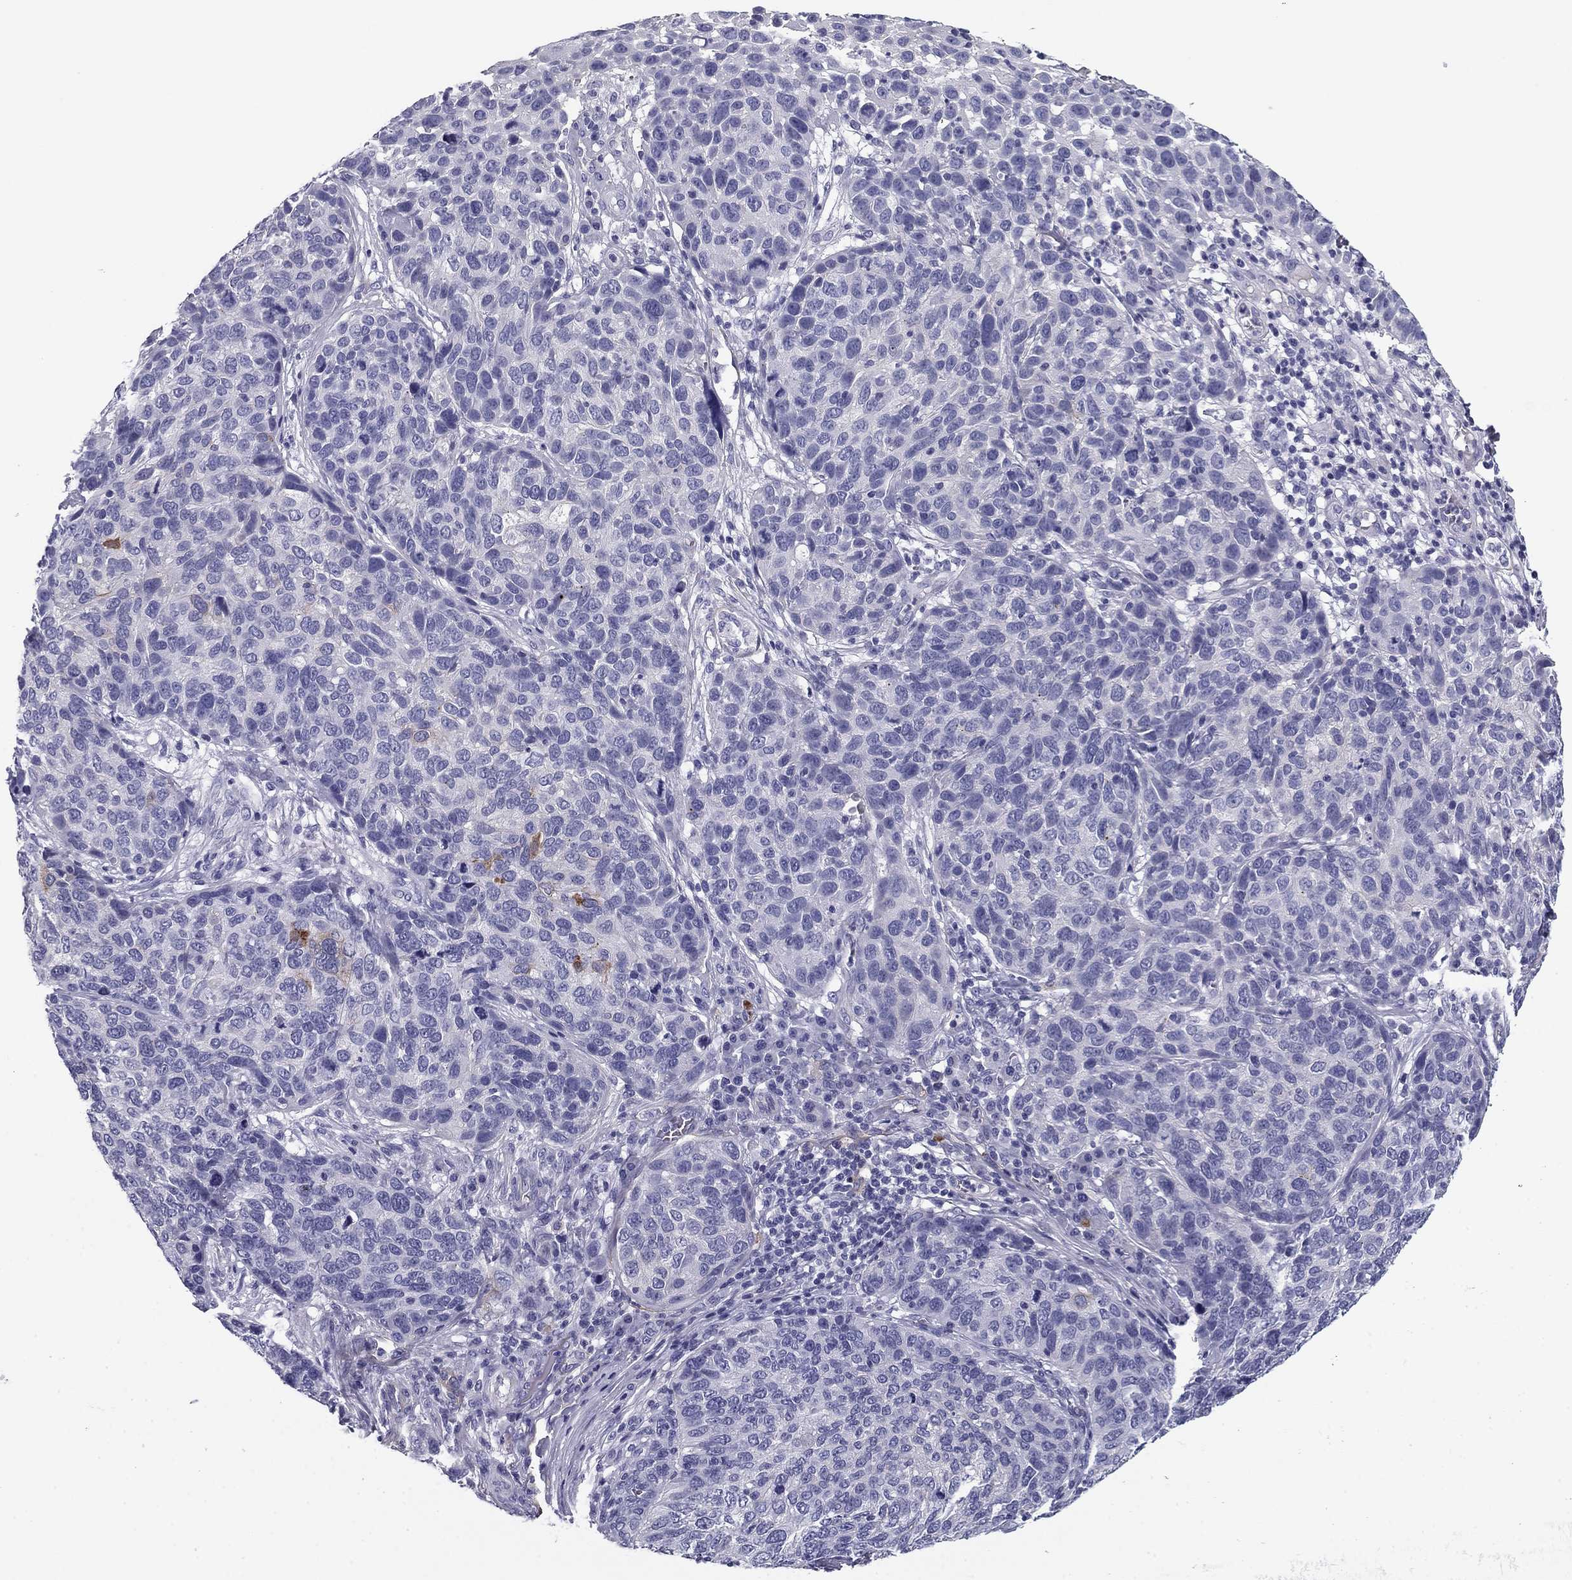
{"staining": {"intensity": "negative", "quantity": "none", "location": "none"}, "tissue": "skin cancer", "cell_type": "Tumor cells", "image_type": "cancer", "snomed": [{"axis": "morphology", "description": "Squamous cell carcinoma, NOS"}, {"axis": "topography", "description": "Skin"}], "caption": "Immunohistochemistry of squamous cell carcinoma (skin) displays no staining in tumor cells.", "gene": "FLNC", "patient": {"sex": "male", "age": 92}}